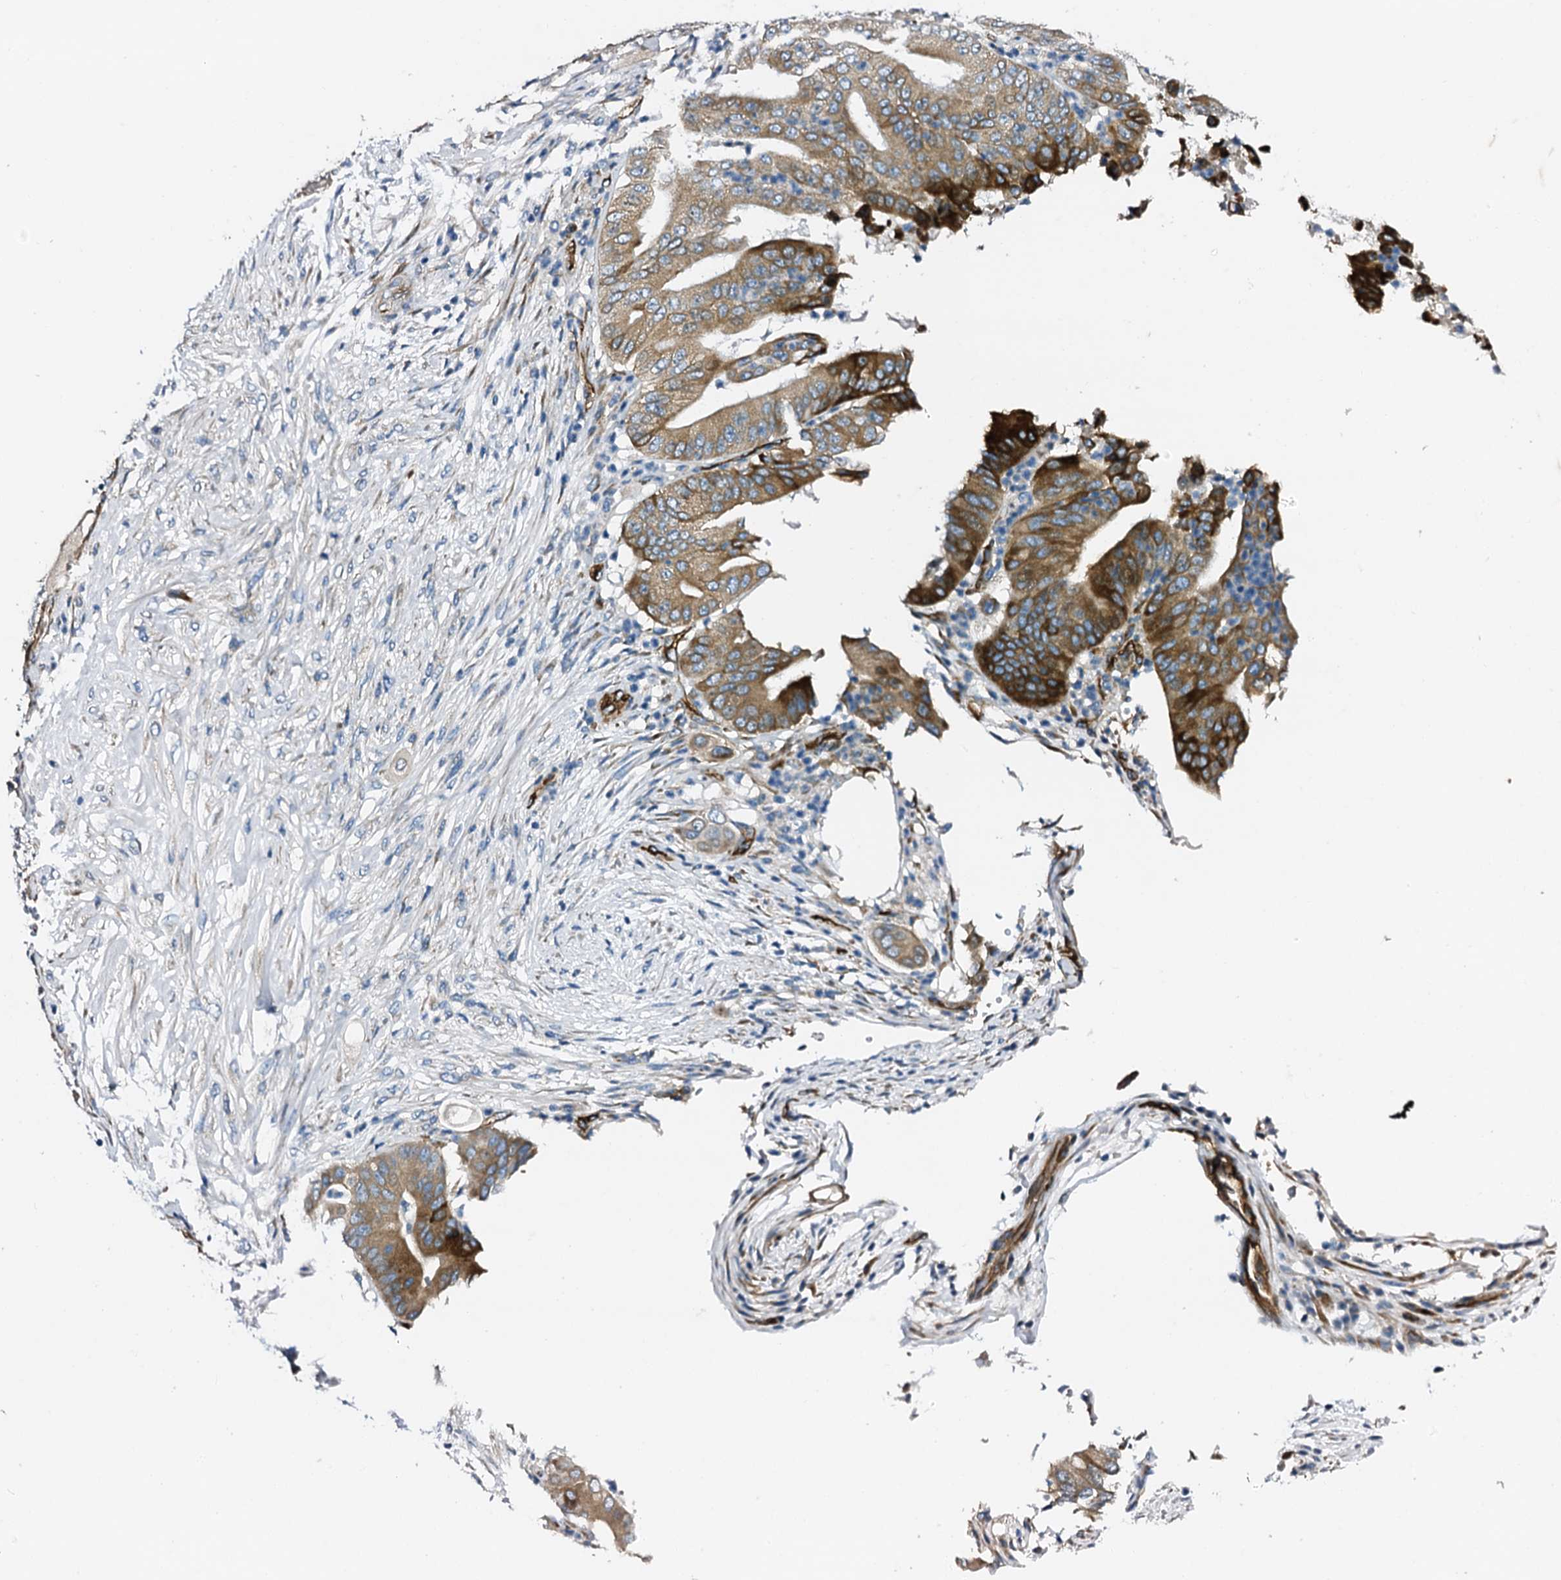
{"staining": {"intensity": "strong", "quantity": "<25%", "location": "cytoplasmic/membranous"}, "tissue": "pancreatic cancer", "cell_type": "Tumor cells", "image_type": "cancer", "snomed": [{"axis": "morphology", "description": "Adenocarcinoma, NOS"}, {"axis": "topography", "description": "Pancreas"}], "caption": "Strong cytoplasmic/membranous protein staining is identified in about <25% of tumor cells in pancreatic adenocarcinoma.", "gene": "DBX1", "patient": {"sex": "female", "age": 77}}